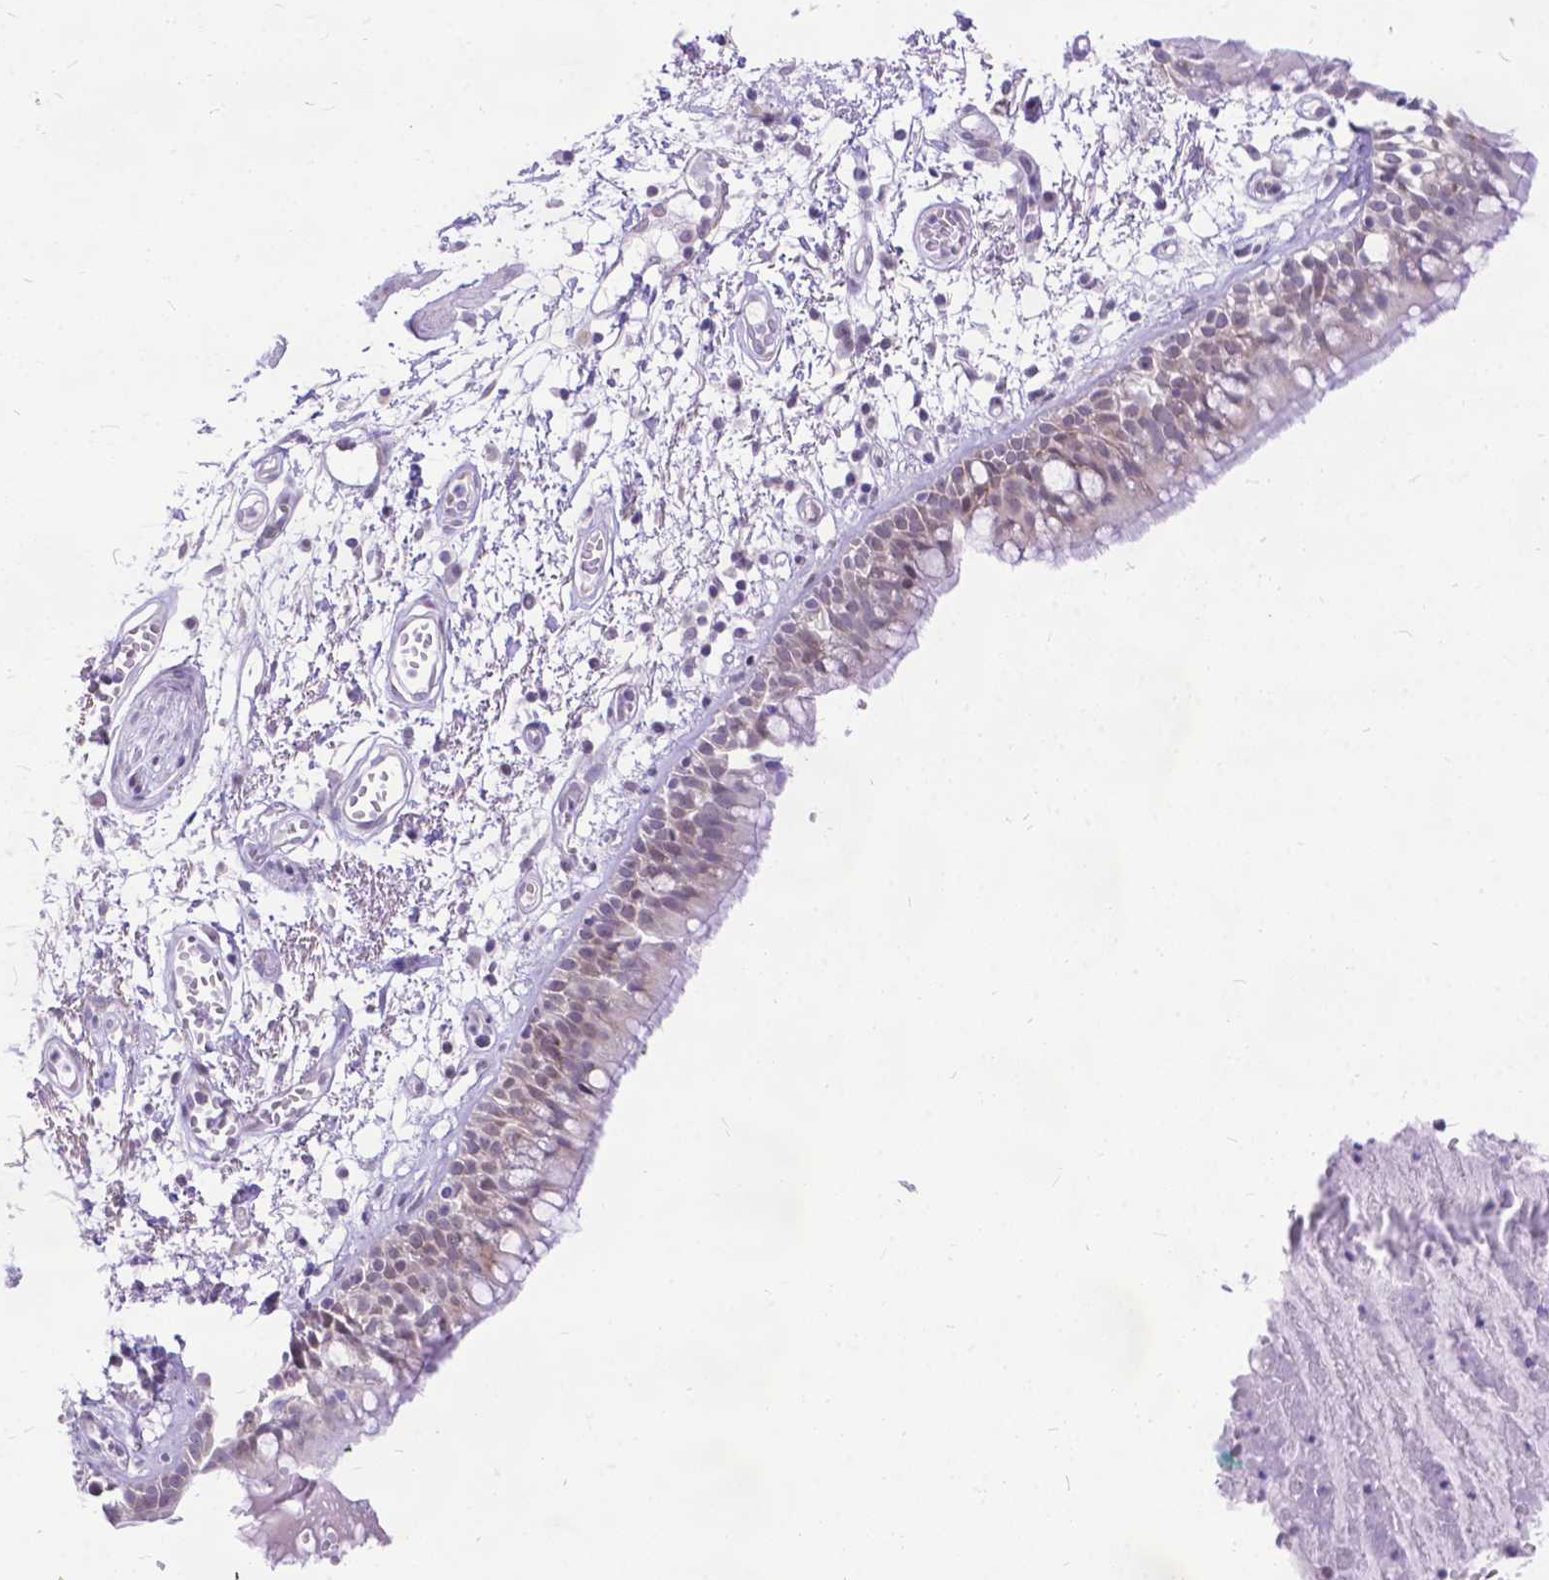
{"staining": {"intensity": "weak", "quantity": "25%-75%", "location": "cytoplasmic/membranous"}, "tissue": "bronchus", "cell_type": "Respiratory epithelial cells", "image_type": "normal", "snomed": [{"axis": "morphology", "description": "Normal tissue, NOS"}, {"axis": "morphology", "description": "Squamous cell carcinoma, NOS"}, {"axis": "topography", "description": "Cartilage tissue"}, {"axis": "topography", "description": "Bronchus"}, {"axis": "topography", "description": "Lung"}], "caption": "Normal bronchus reveals weak cytoplasmic/membranous expression in approximately 25%-75% of respiratory epithelial cells.", "gene": "FAM124B", "patient": {"sex": "male", "age": 66}}